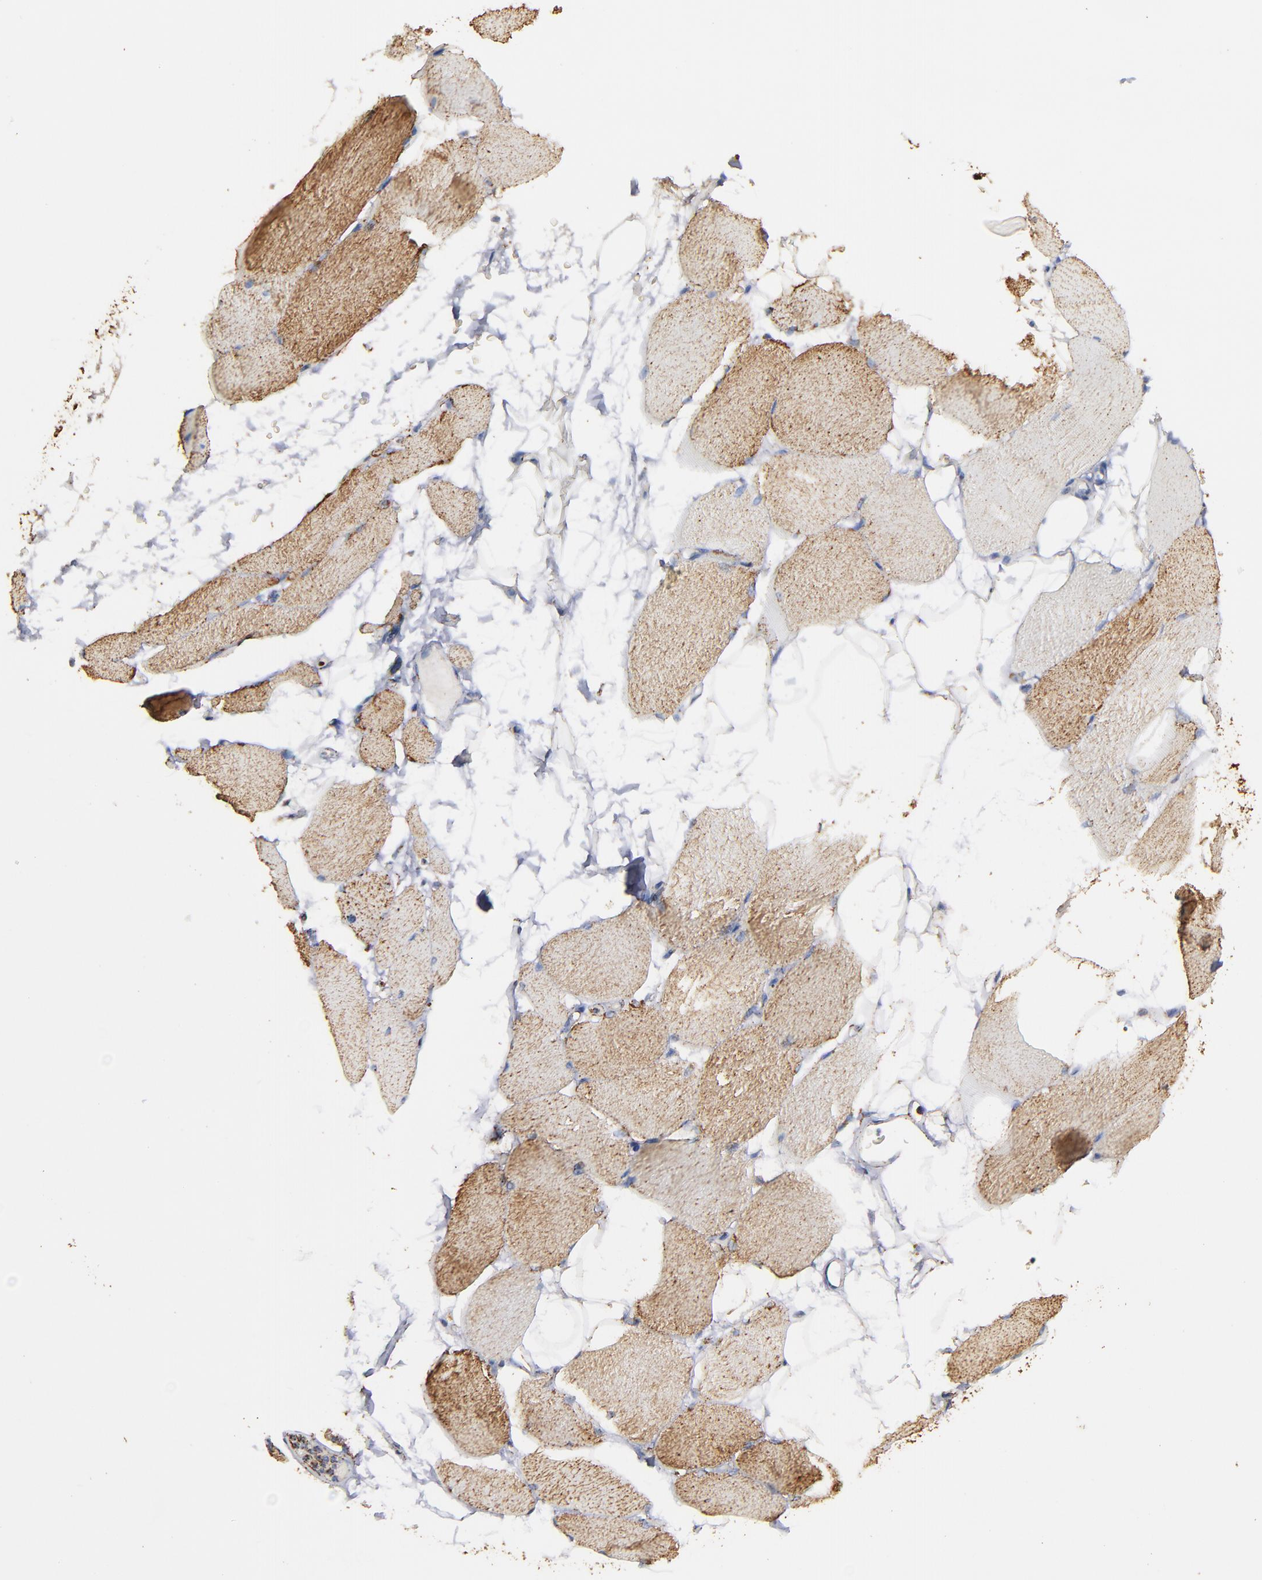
{"staining": {"intensity": "moderate", "quantity": ">75%", "location": "cytoplasmic/membranous"}, "tissue": "skeletal muscle", "cell_type": "Myocytes", "image_type": "normal", "snomed": [{"axis": "morphology", "description": "Normal tissue, NOS"}, {"axis": "topography", "description": "Skeletal muscle"}, {"axis": "topography", "description": "Parathyroid gland"}], "caption": "Immunohistochemistry (IHC) (DAB) staining of unremarkable skeletal muscle demonstrates moderate cytoplasmic/membranous protein positivity in approximately >75% of myocytes.", "gene": "SOD2", "patient": {"sex": "female", "age": 37}}